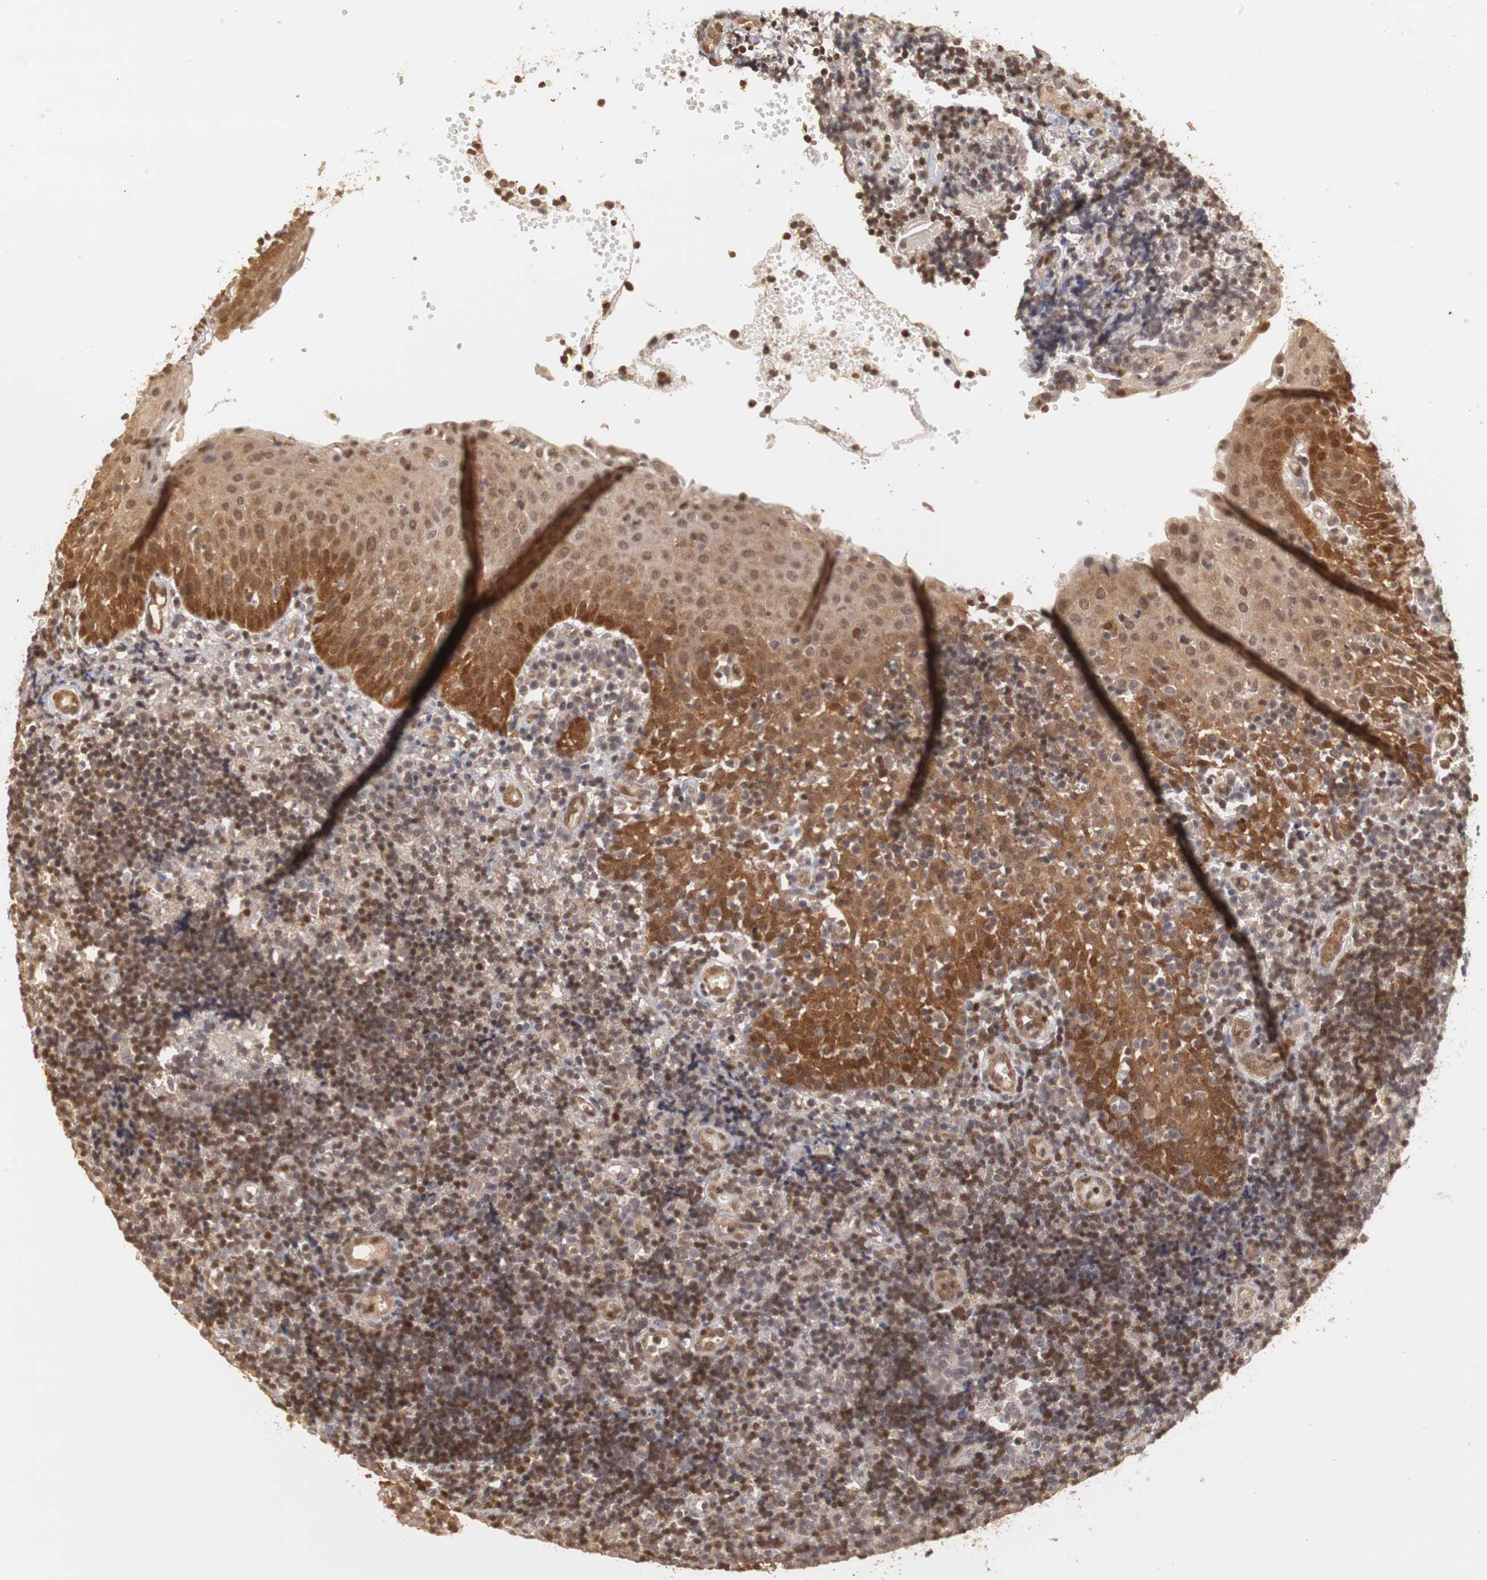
{"staining": {"intensity": "weak", "quantity": "25%-75%", "location": "cytoplasmic/membranous,nuclear"}, "tissue": "tonsil", "cell_type": "Germinal center cells", "image_type": "normal", "snomed": [{"axis": "morphology", "description": "Normal tissue, NOS"}, {"axis": "topography", "description": "Tonsil"}], "caption": "A micrograph showing weak cytoplasmic/membranous,nuclear expression in approximately 25%-75% of germinal center cells in unremarkable tonsil, as visualized by brown immunohistochemical staining.", "gene": "PLEKHA1", "patient": {"sex": "female", "age": 40}}